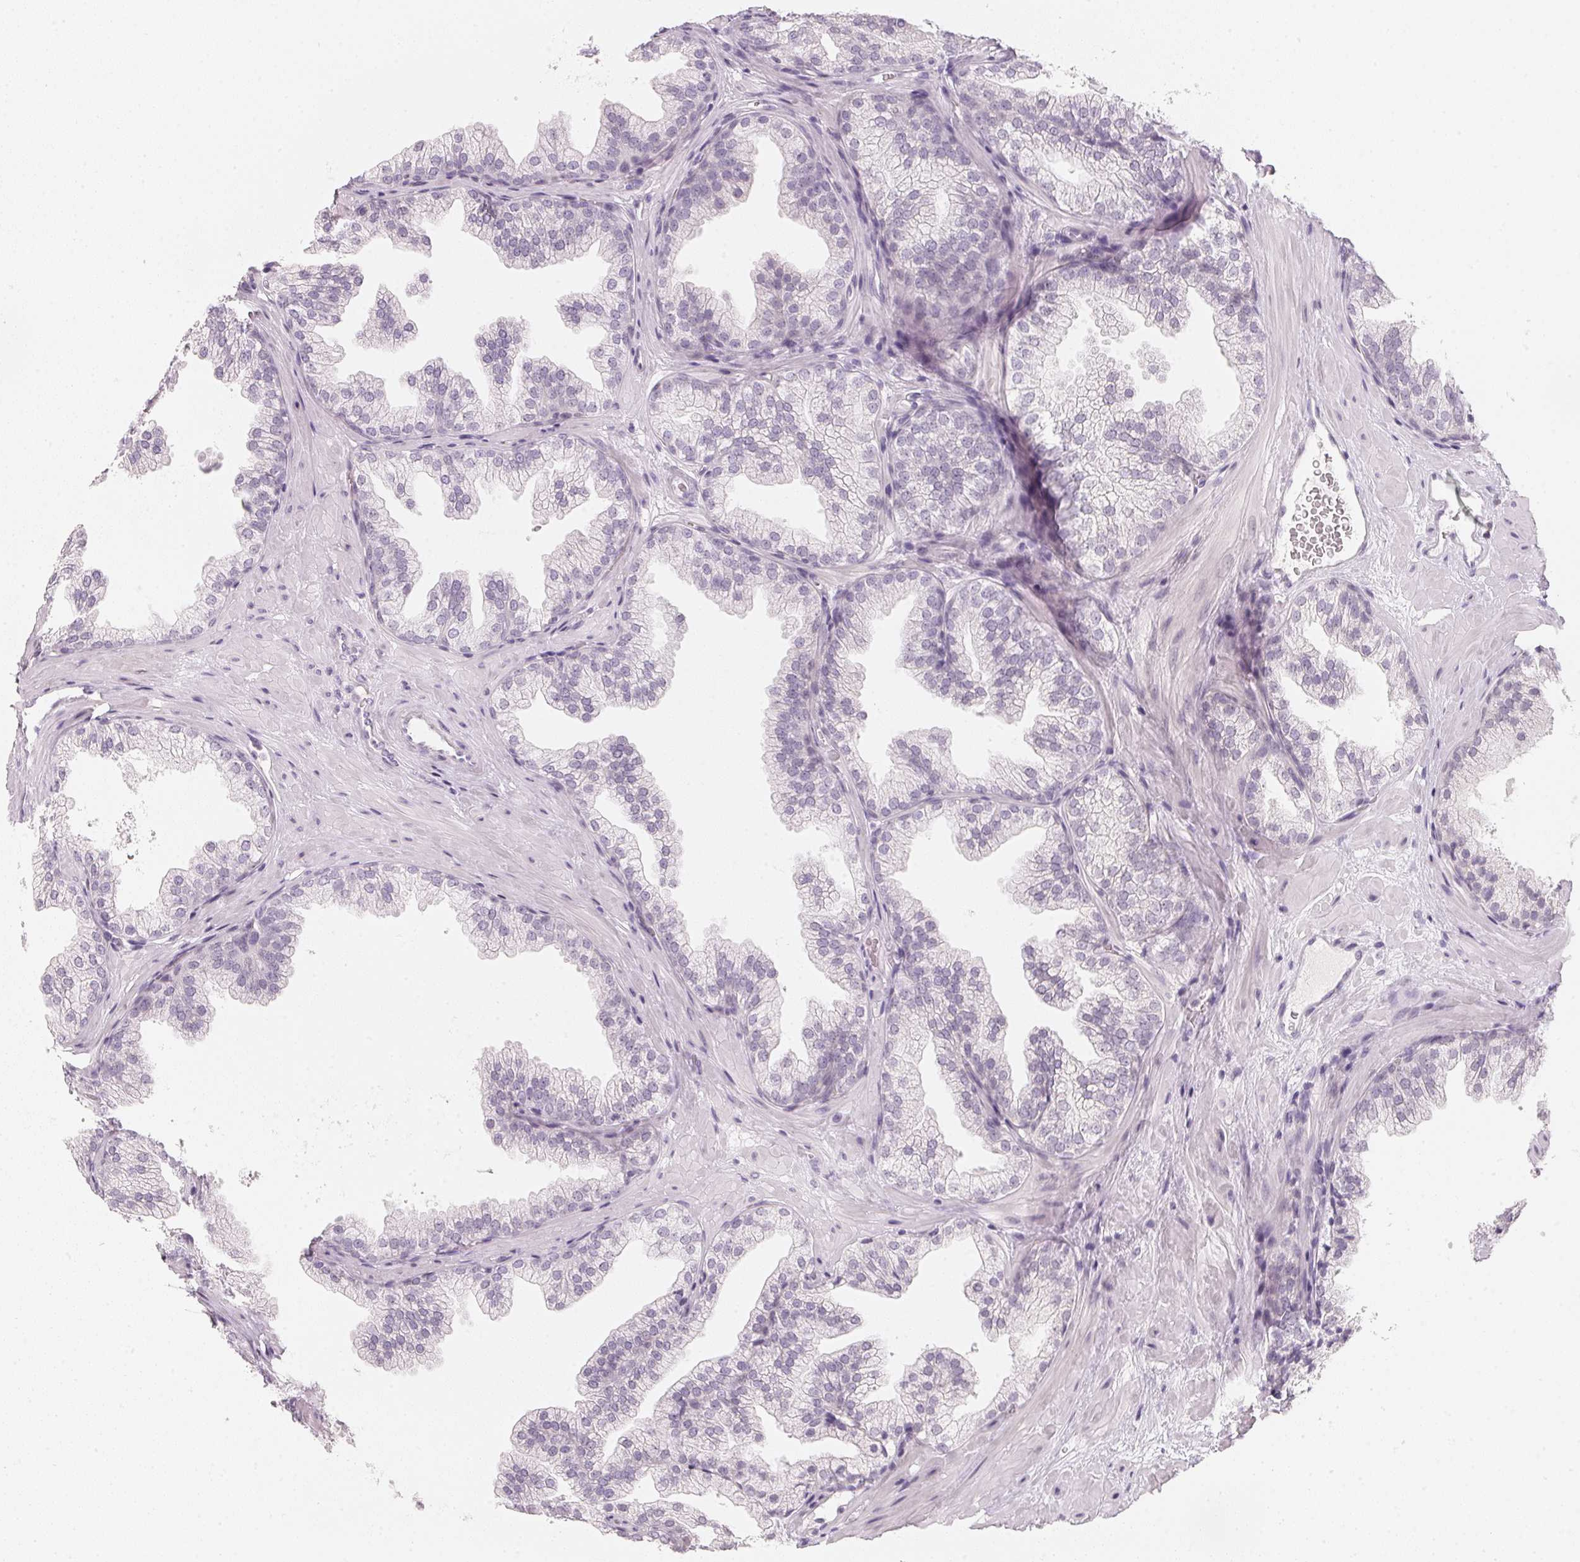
{"staining": {"intensity": "negative", "quantity": "none", "location": "none"}, "tissue": "prostate", "cell_type": "Glandular cells", "image_type": "normal", "snomed": [{"axis": "morphology", "description": "Normal tissue, NOS"}, {"axis": "topography", "description": "Prostate"}], "caption": "IHC histopathology image of normal prostate stained for a protein (brown), which reveals no expression in glandular cells.", "gene": "CFAP276", "patient": {"sex": "male", "age": 37}}